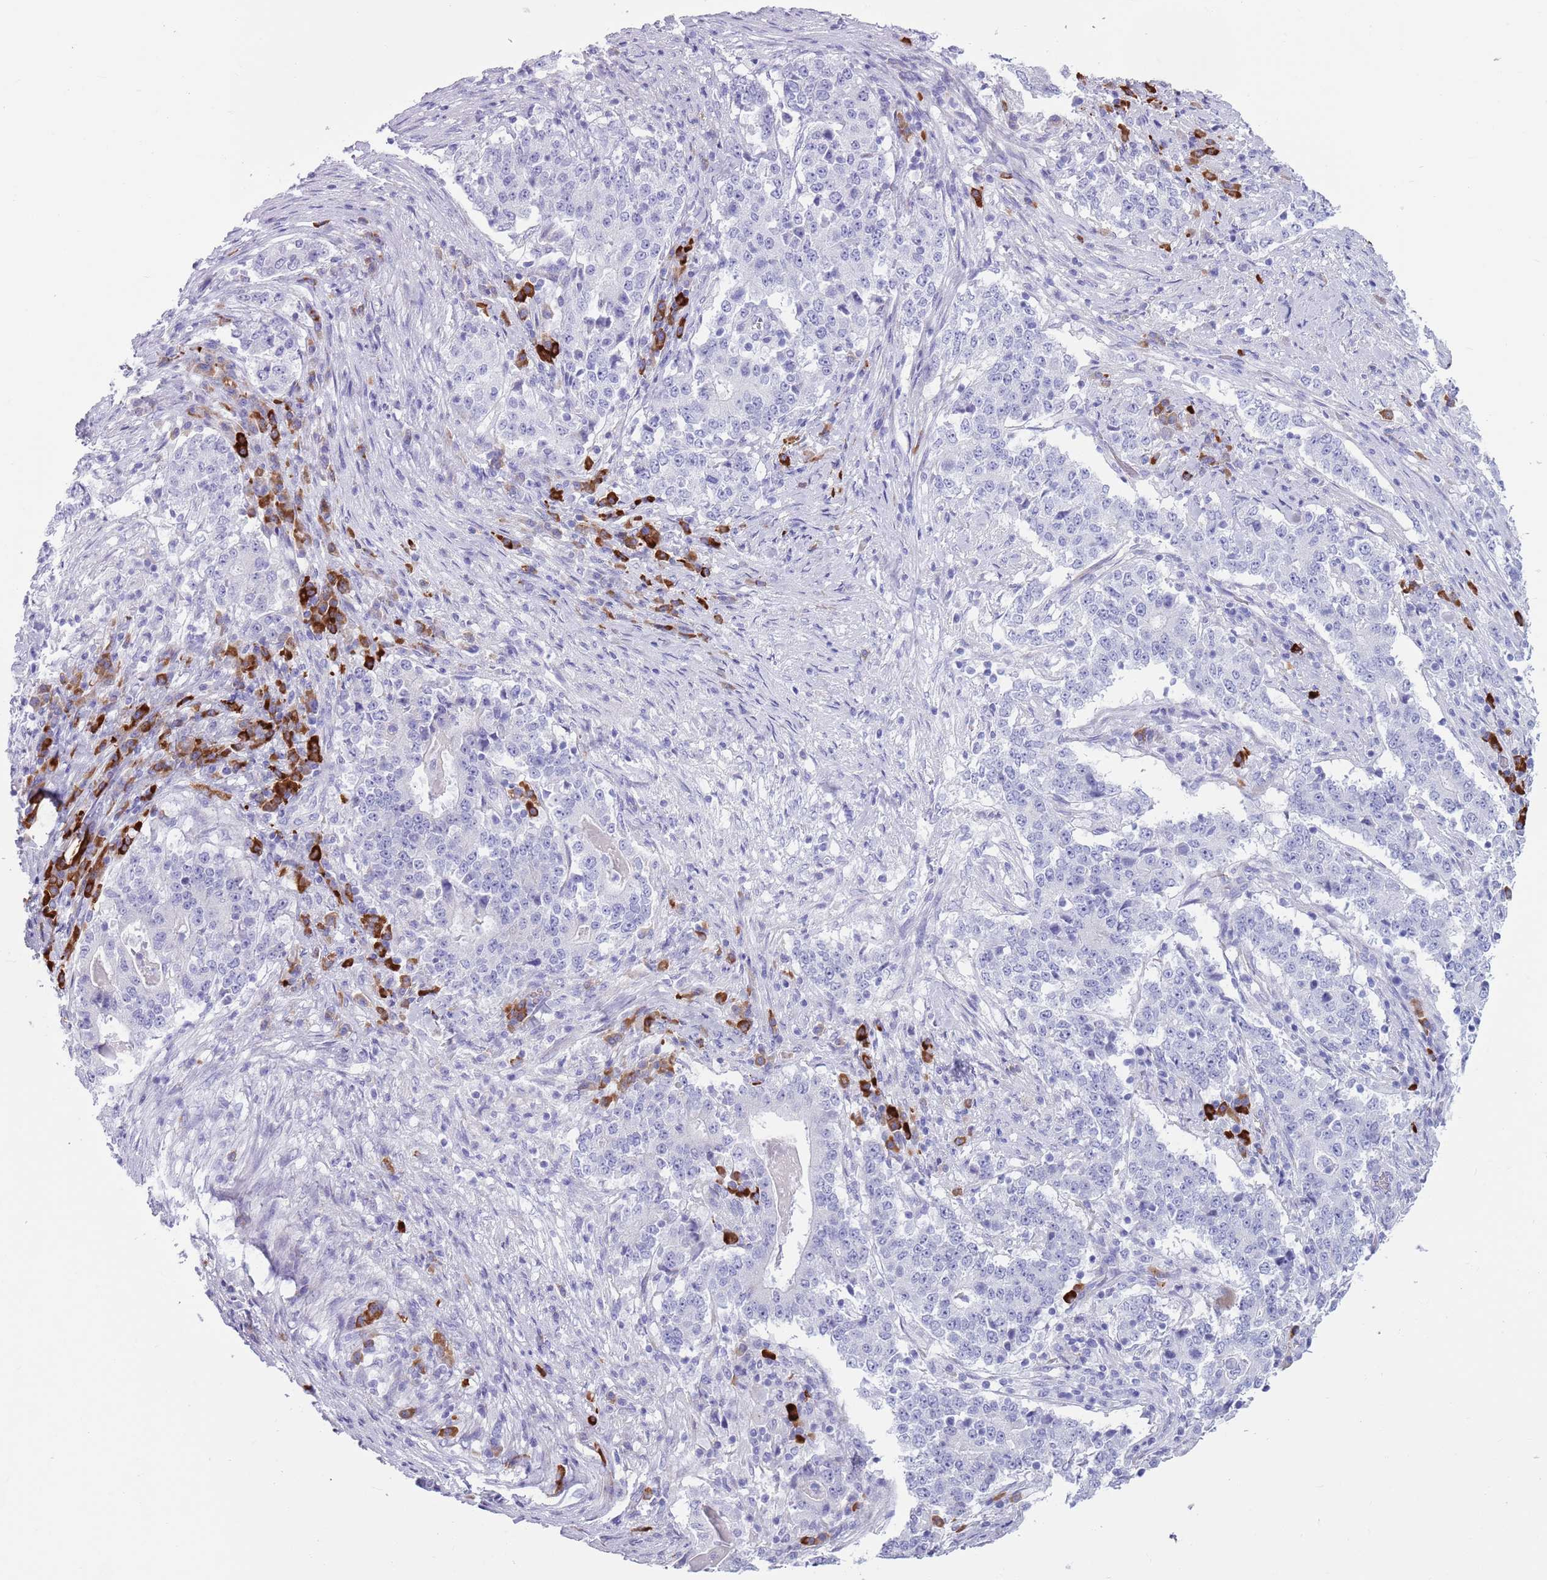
{"staining": {"intensity": "negative", "quantity": "none", "location": "none"}, "tissue": "stomach cancer", "cell_type": "Tumor cells", "image_type": "cancer", "snomed": [{"axis": "morphology", "description": "Adenocarcinoma, NOS"}, {"axis": "topography", "description": "Stomach"}], "caption": "Tumor cells are negative for protein expression in human stomach cancer (adenocarcinoma). The staining is performed using DAB brown chromogen with nuclei counter-stained in using hematoxylin.", "gene": "LY6G5B", "patient": {"sex": "male", "age": 59}}